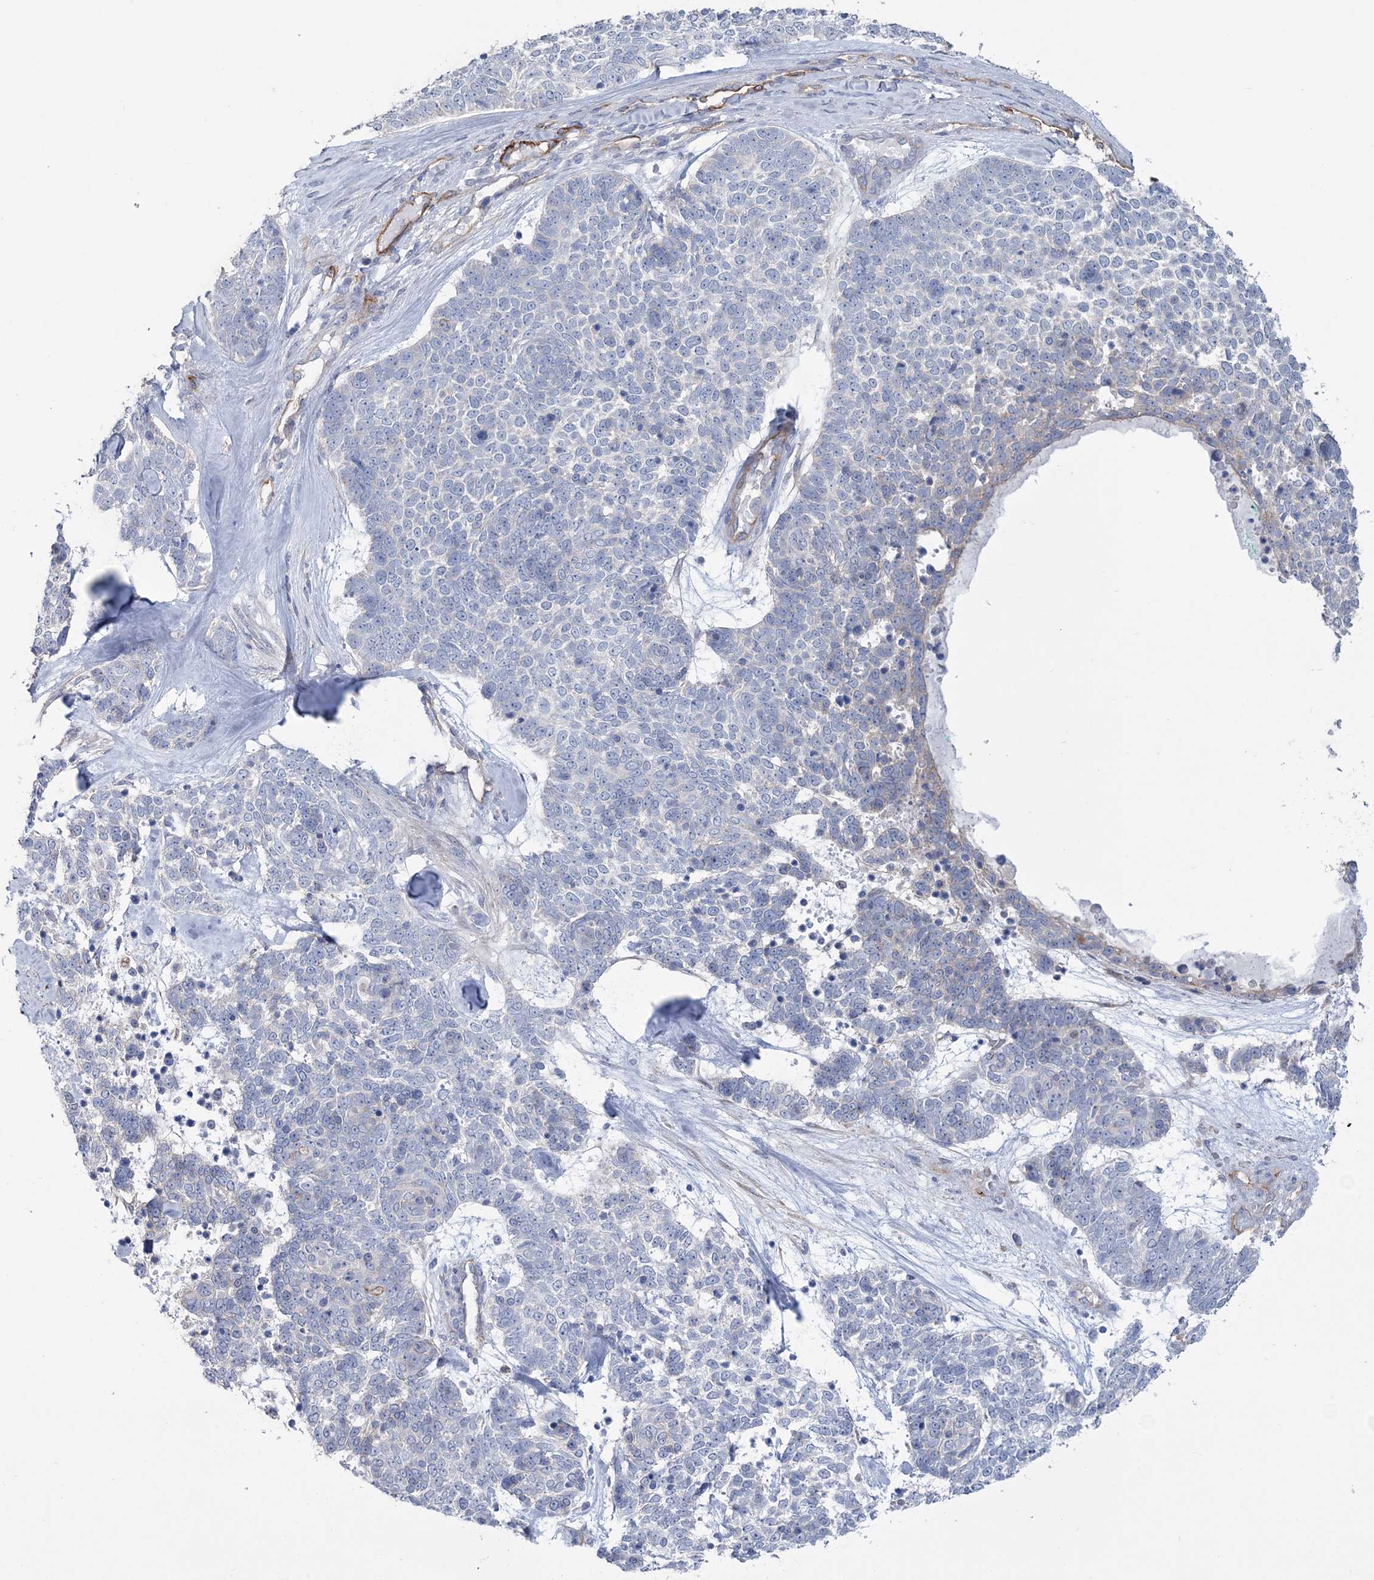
{"staining": {"intensity": "negative", "quantity": "none", "location": "none"}, "tissue": "skin cancer", "cell_type": "Tumor cells", "image_type": "cancer", "snomed": [{"axis": "morphology", "description": "Basal cell carcinoma"}, {"axis": "topography", "description": "Skin"}], "caption": "A high-resolution micrograph shows immunohistochemistry staining of skin basal cell carcinoma, which exhibits no significant staining in tumor cells.", "gene": "RAB11FIP5", "patient": {"sex": "female", "age": 81}}